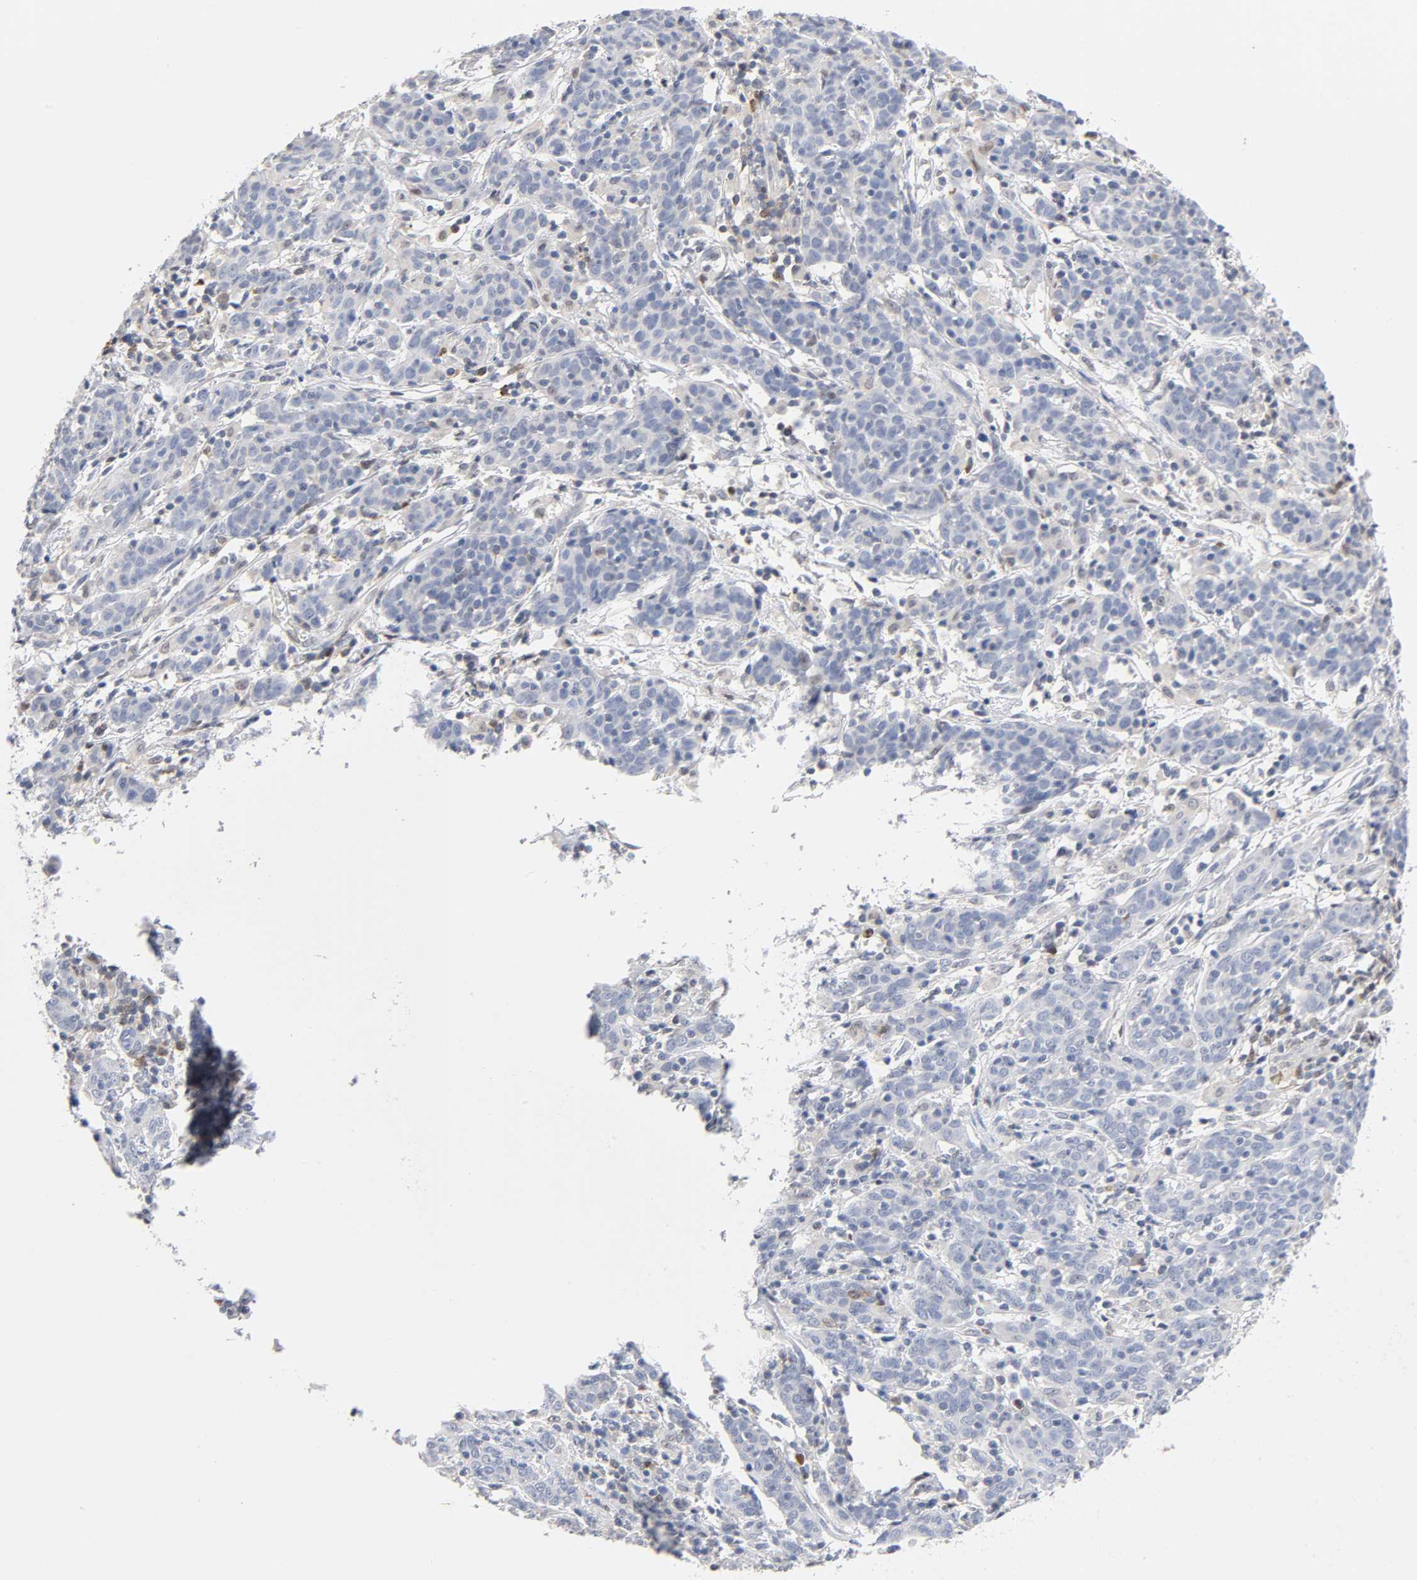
{"staining": {"intensity": "negative", "quantity": "none", "location": "none"}, "tissue": "cervical cancer", "cell_type": "Tumor cells", "image_type": "cancer", "snomed": [{"axis": "morphology", "description": "Normal tissue, NOS"}, {"axis": "morphology", "description": "Squamous cell carcinoma, NOS"}, {"axis": "topography", "description": "Cervix"}], "caption": "Squamous cell carcinoma (cervical) was stained to show a protein in brown. There is no significant staining in tumor cells. (DAB immunohistochemistry (IHC), high magnification).", "gene": "NFATC1", "patient": {"sex": "female", "age": 67}}